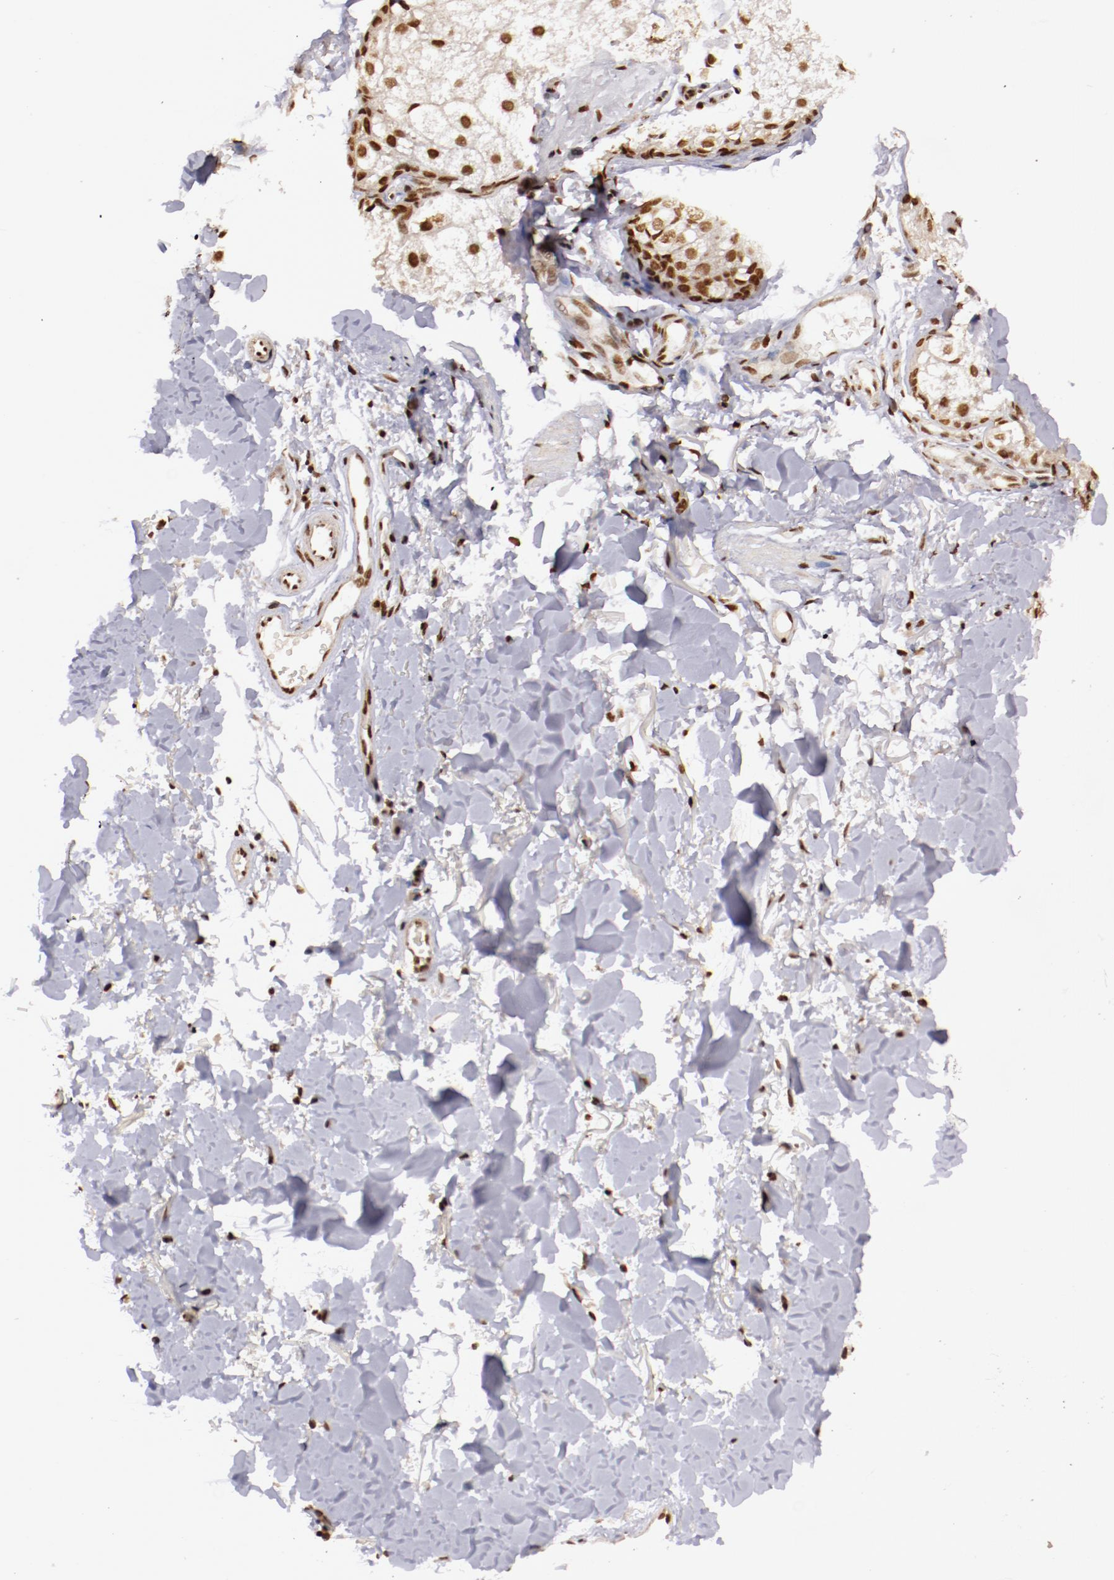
{"staining": {"intensity": "strong", "quantity": ">75%", "location": "nuclear"}, "tissue": "skin cancer", "cell_type": "Tumor cells", "image_type": "cancer", "snomed": [{"axis": "morphology", "description": "Basal cell carcinoma"}, {"axis": "topography", "description": "Skin"}], "caption": "Skin basal cell carcinoma stained for a protein displays strong nuclear positivity in tumor cells.", "gene": "STAG2", "patient": {"sex": "male", "age": 74}}